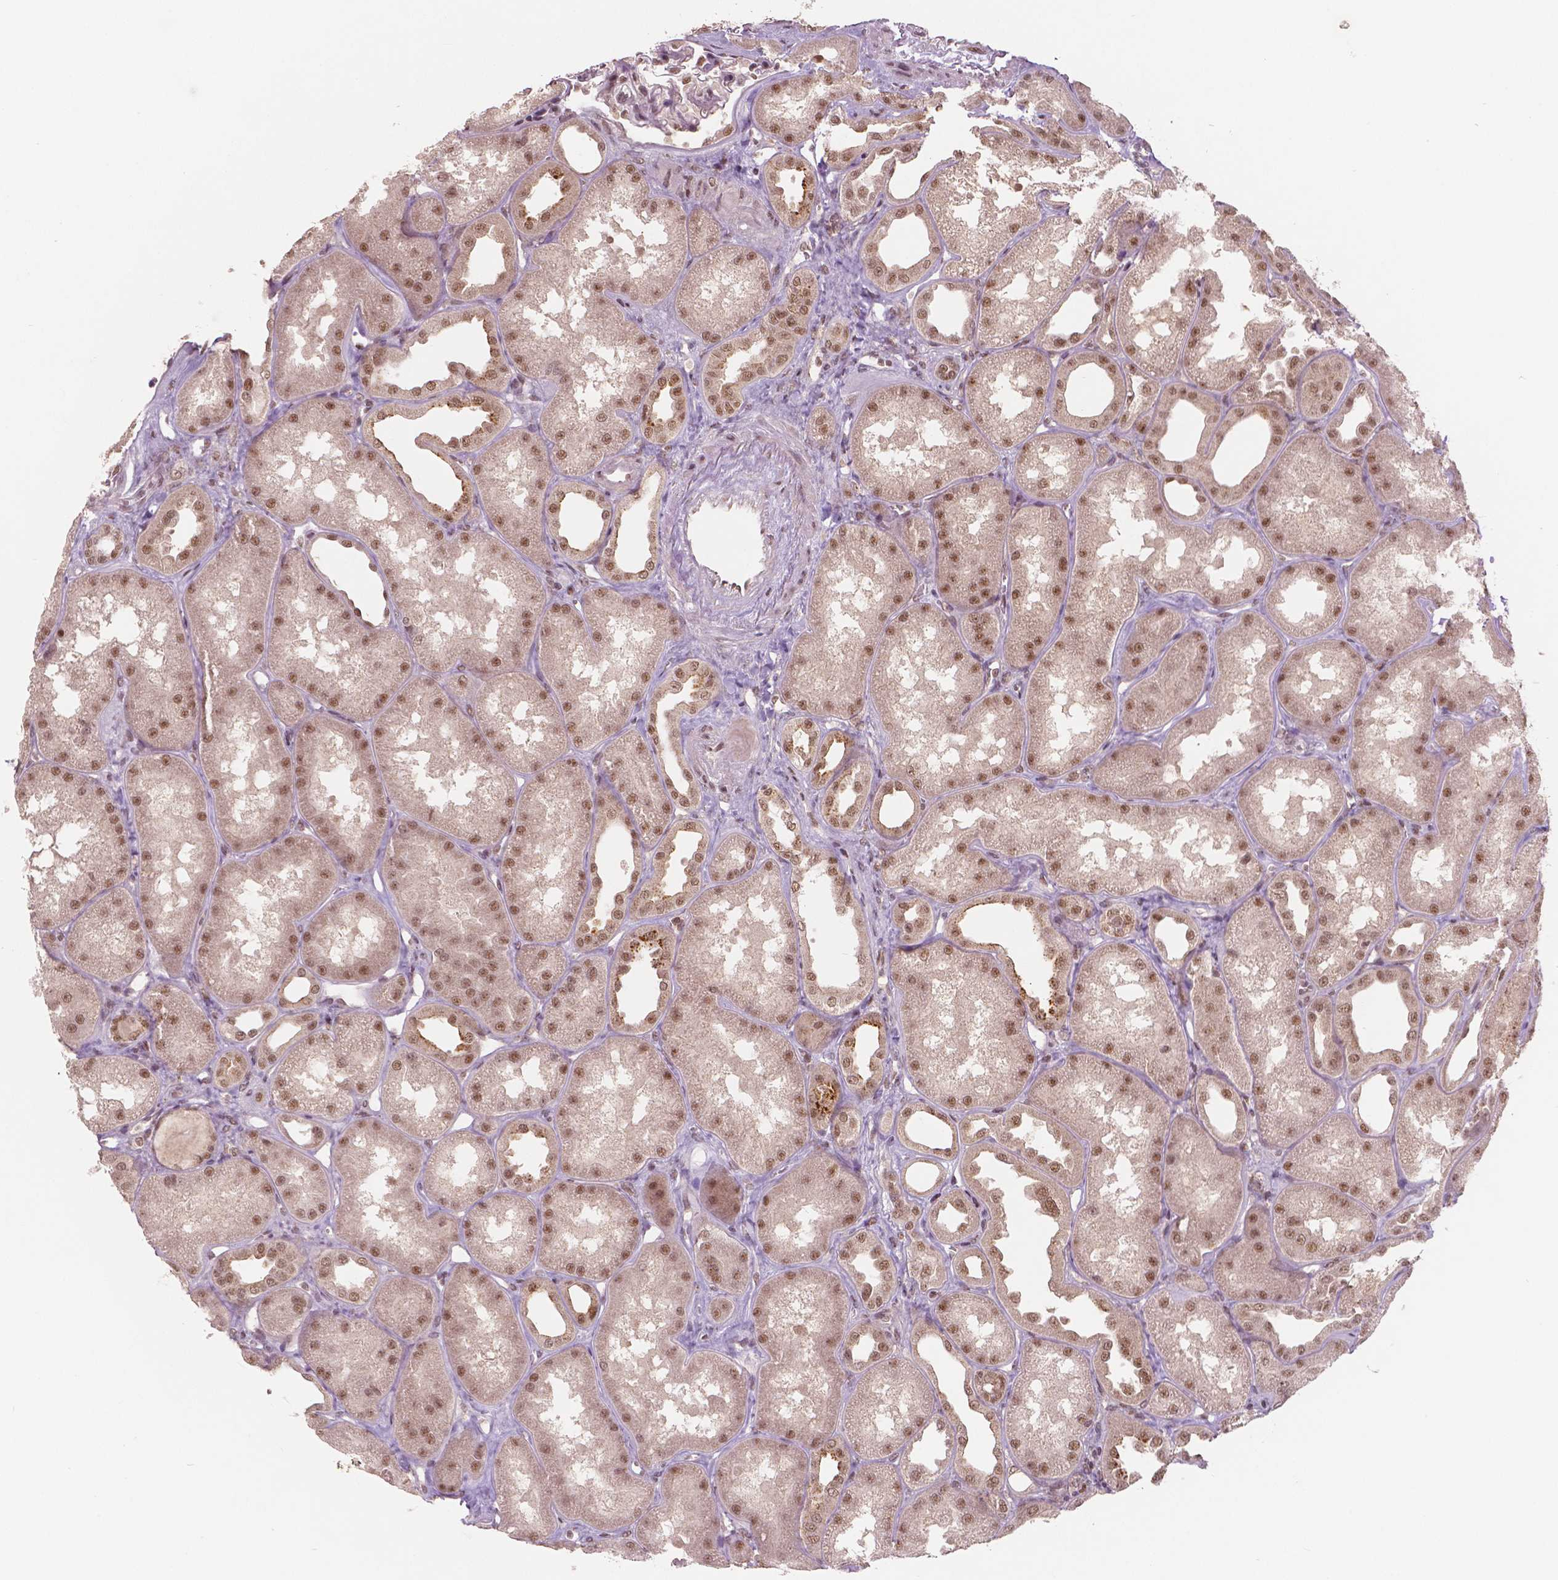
{"staining": {"intensity": "moderate", "quantity": "<25%", "location": "nuclear"}, "tissue": "kidney", "cell_type": "Cells in glomeruli", "image_type": "normal", "snomed": [{"axis": "morphology", "description": "Normal tissue, NOS"}, {"axis": "topography", "description": "Kidney"}], "caption": "Immunohistochemical staining of benign kidney exhibits low levels of moderate nuclear staining in approximately <25% of cells in glomeruli. (DAB (3,3'-diaminobenzidine) = brown stain, brightfield microscopy at high magnification).", "gene": "NSD2", "patient": {"sex": "male", "age": 61}}